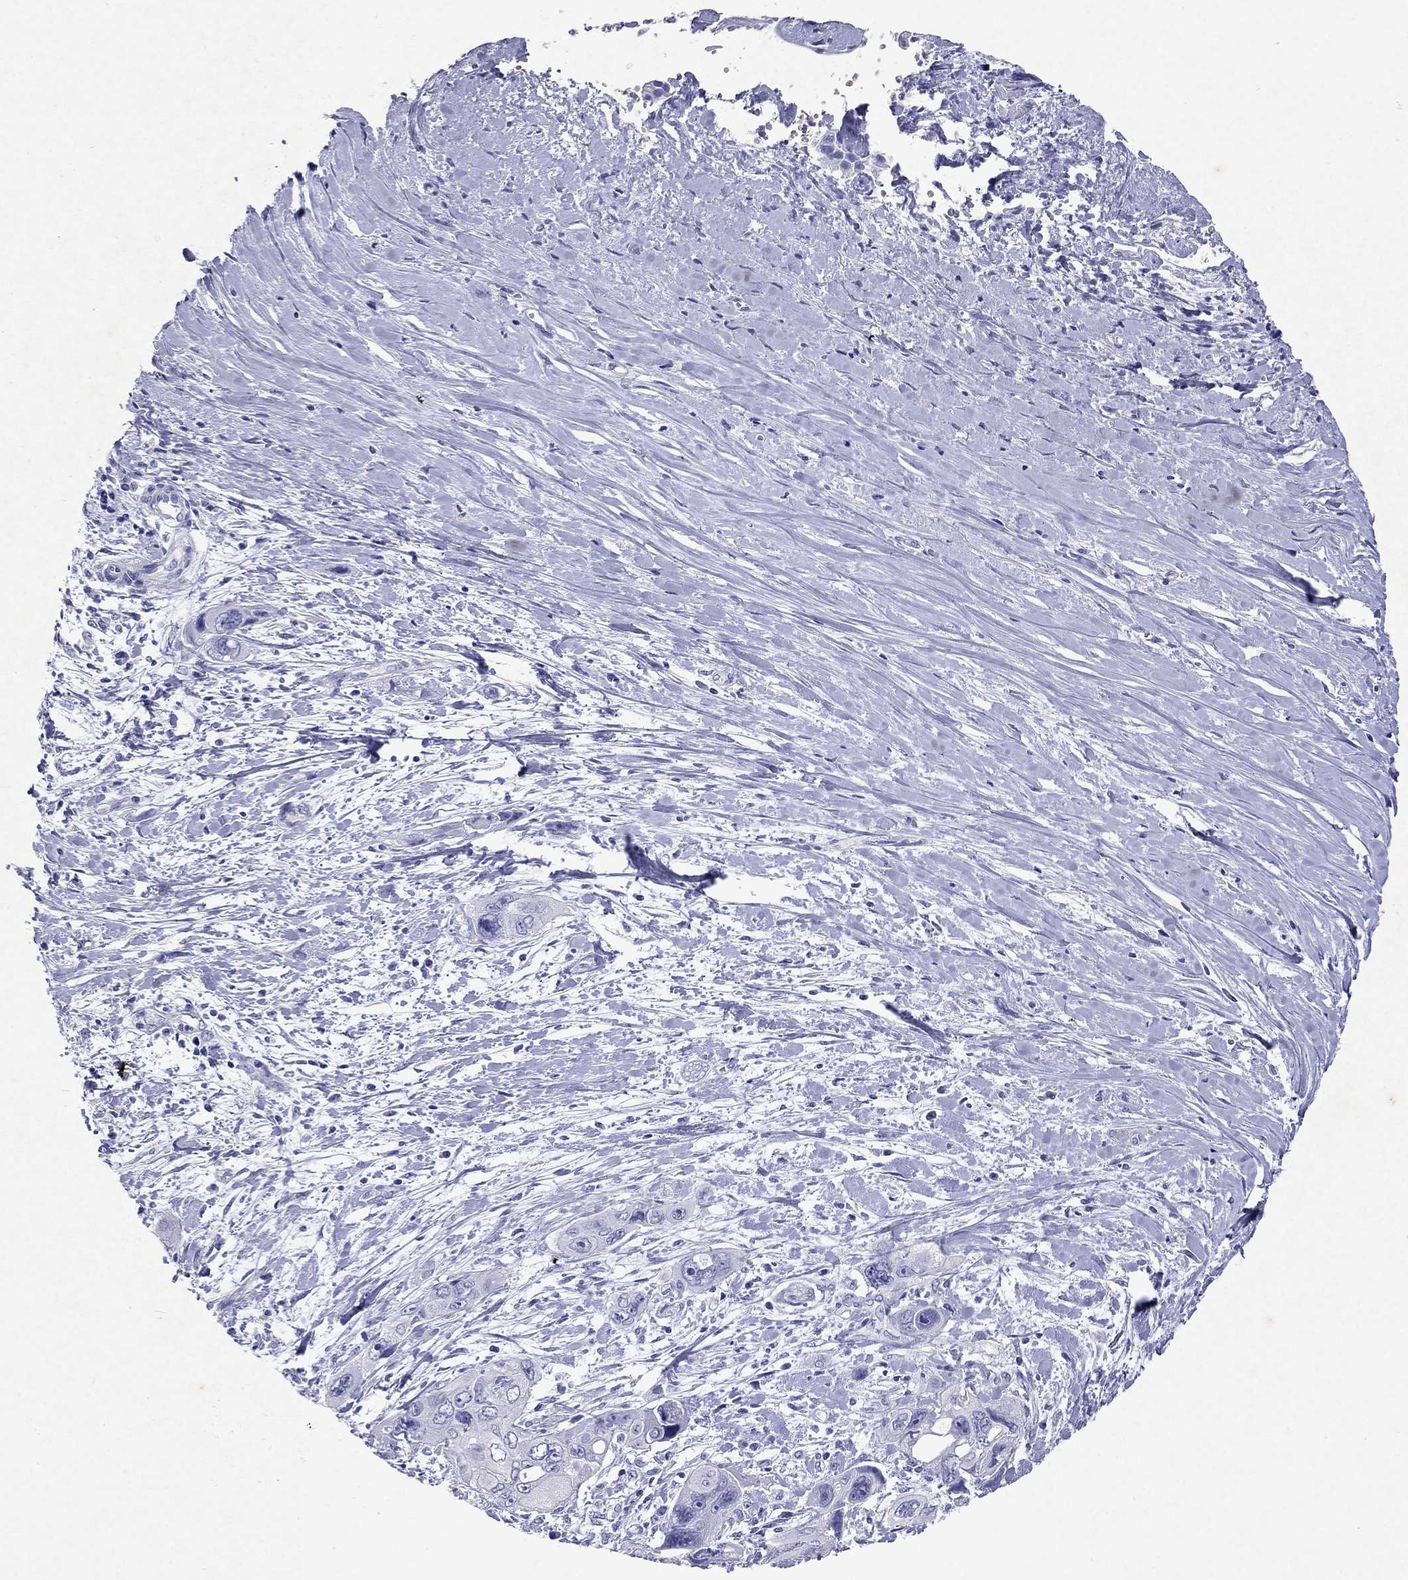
{"staining": {"intensity": "negative", "quantity": "none", "location": "none"}, "tissue": "pancreatic cancer", "cell_type": "Tumor cells", "image_type": "cancer", "snomed": [{"axis": "morphology", "description": "Adenocarcinoma, NOS"}, {"axis": "topography", "description": "Pancreas"}], "caption": "The histopathology image reveals no staining of tumor cells in pancreatic cancer.", "gene": "ARMC12", "patient": {"sex": "male", "age": 47}}